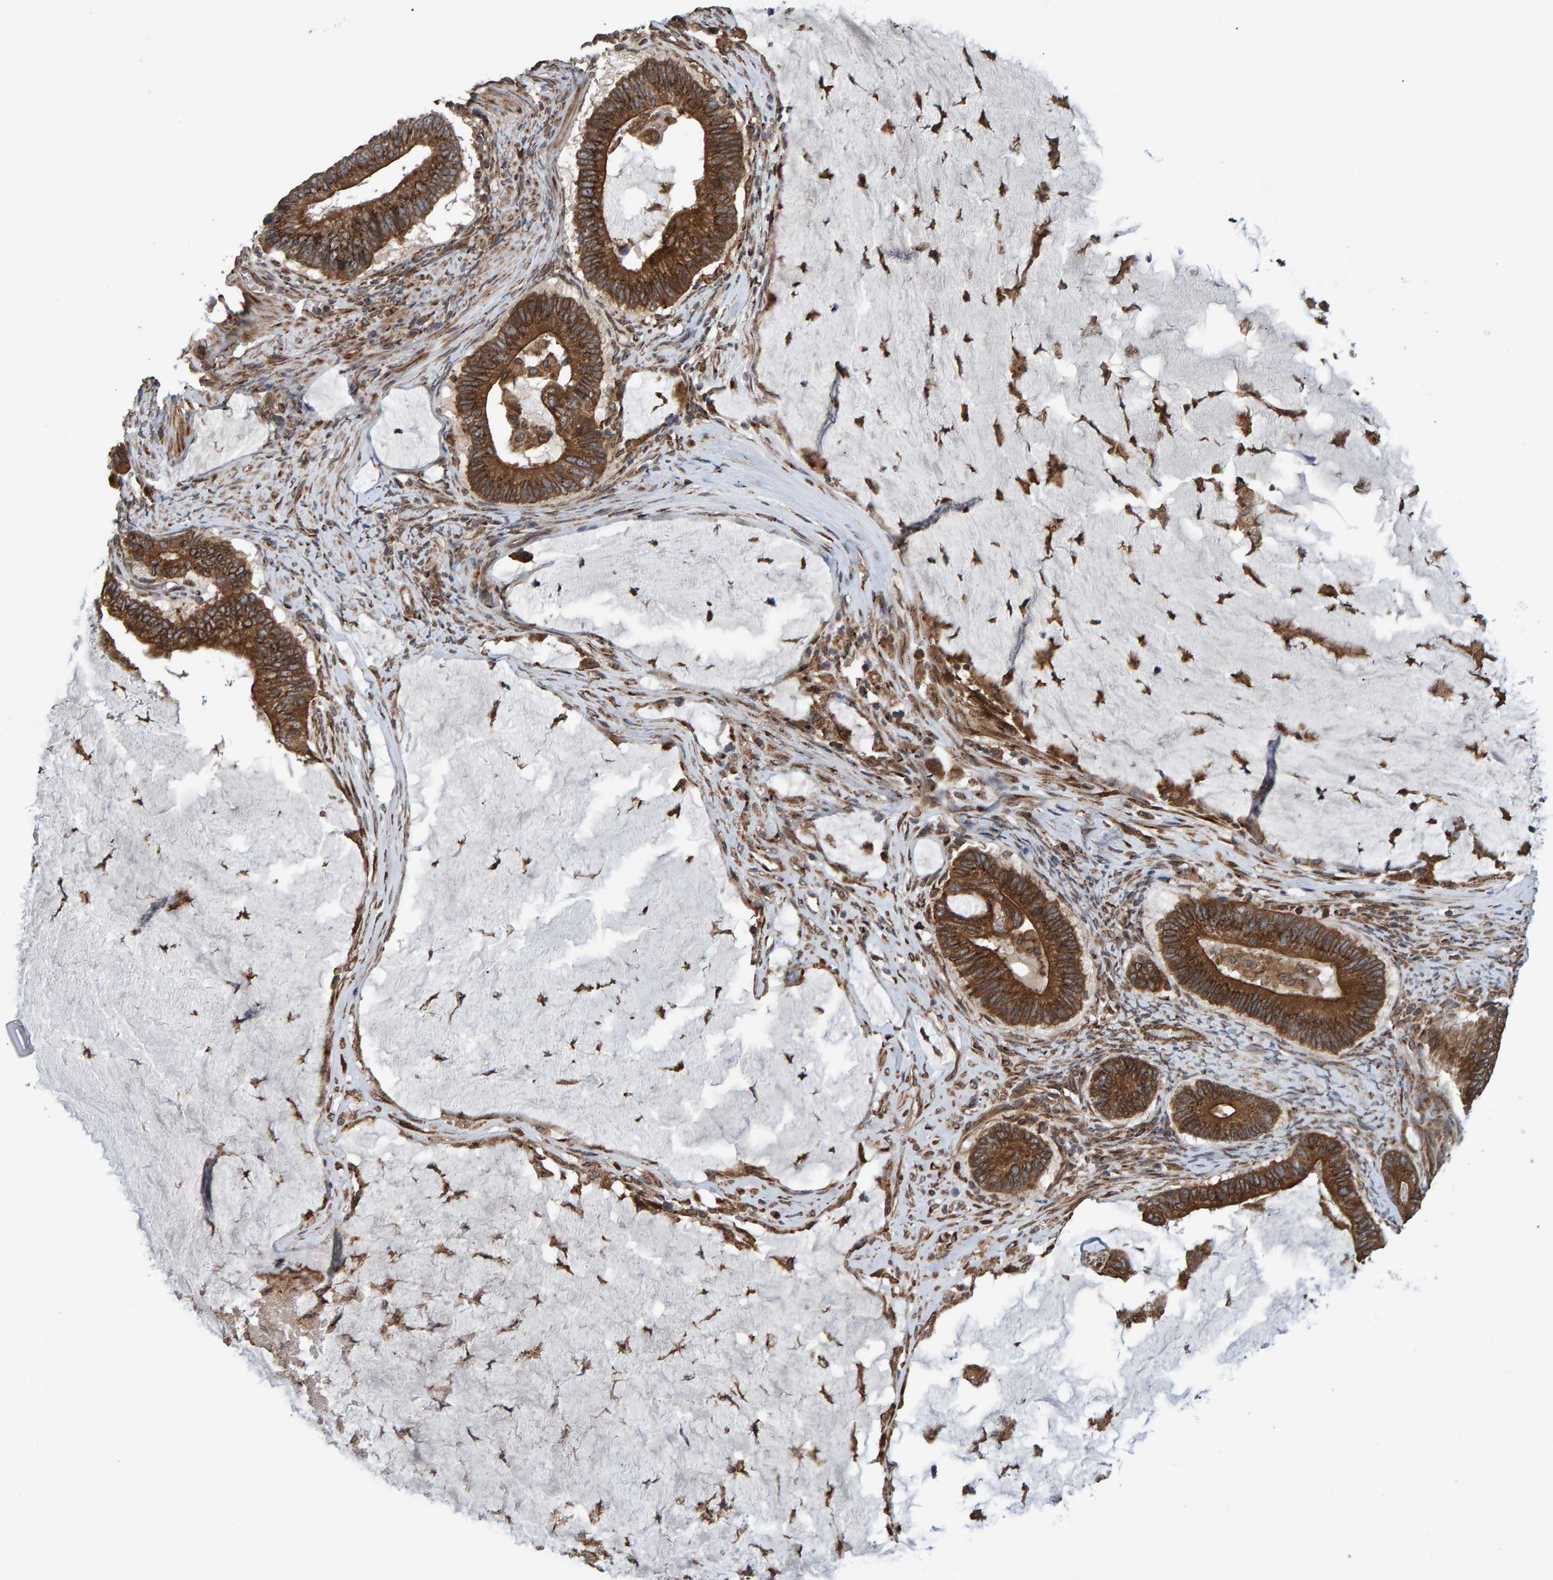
{"staining": {"intensity": "strong", "quantity": ">75%", "location": "cytoplasmic/membranous"}, "tissue": "ovarian cancer", "cell_type": "Tumor cells", "image_type": "cancer", "snomed": [{"axis": "morphology", "description": "Cystadenocarcinoma, mucinous, NOS"}, {"axis": "topography", "description": "Ovary"}], "caption": "Immunohistochemistry (IHC) micrograph of human ovarian cancer stained for a protein (brown), which shows high levels of strong cytoplasmic/membranous positivity in about >75% of tumor cells.", "gene": "FAM117A", "patient": {"sex": "female", "age": 61}}